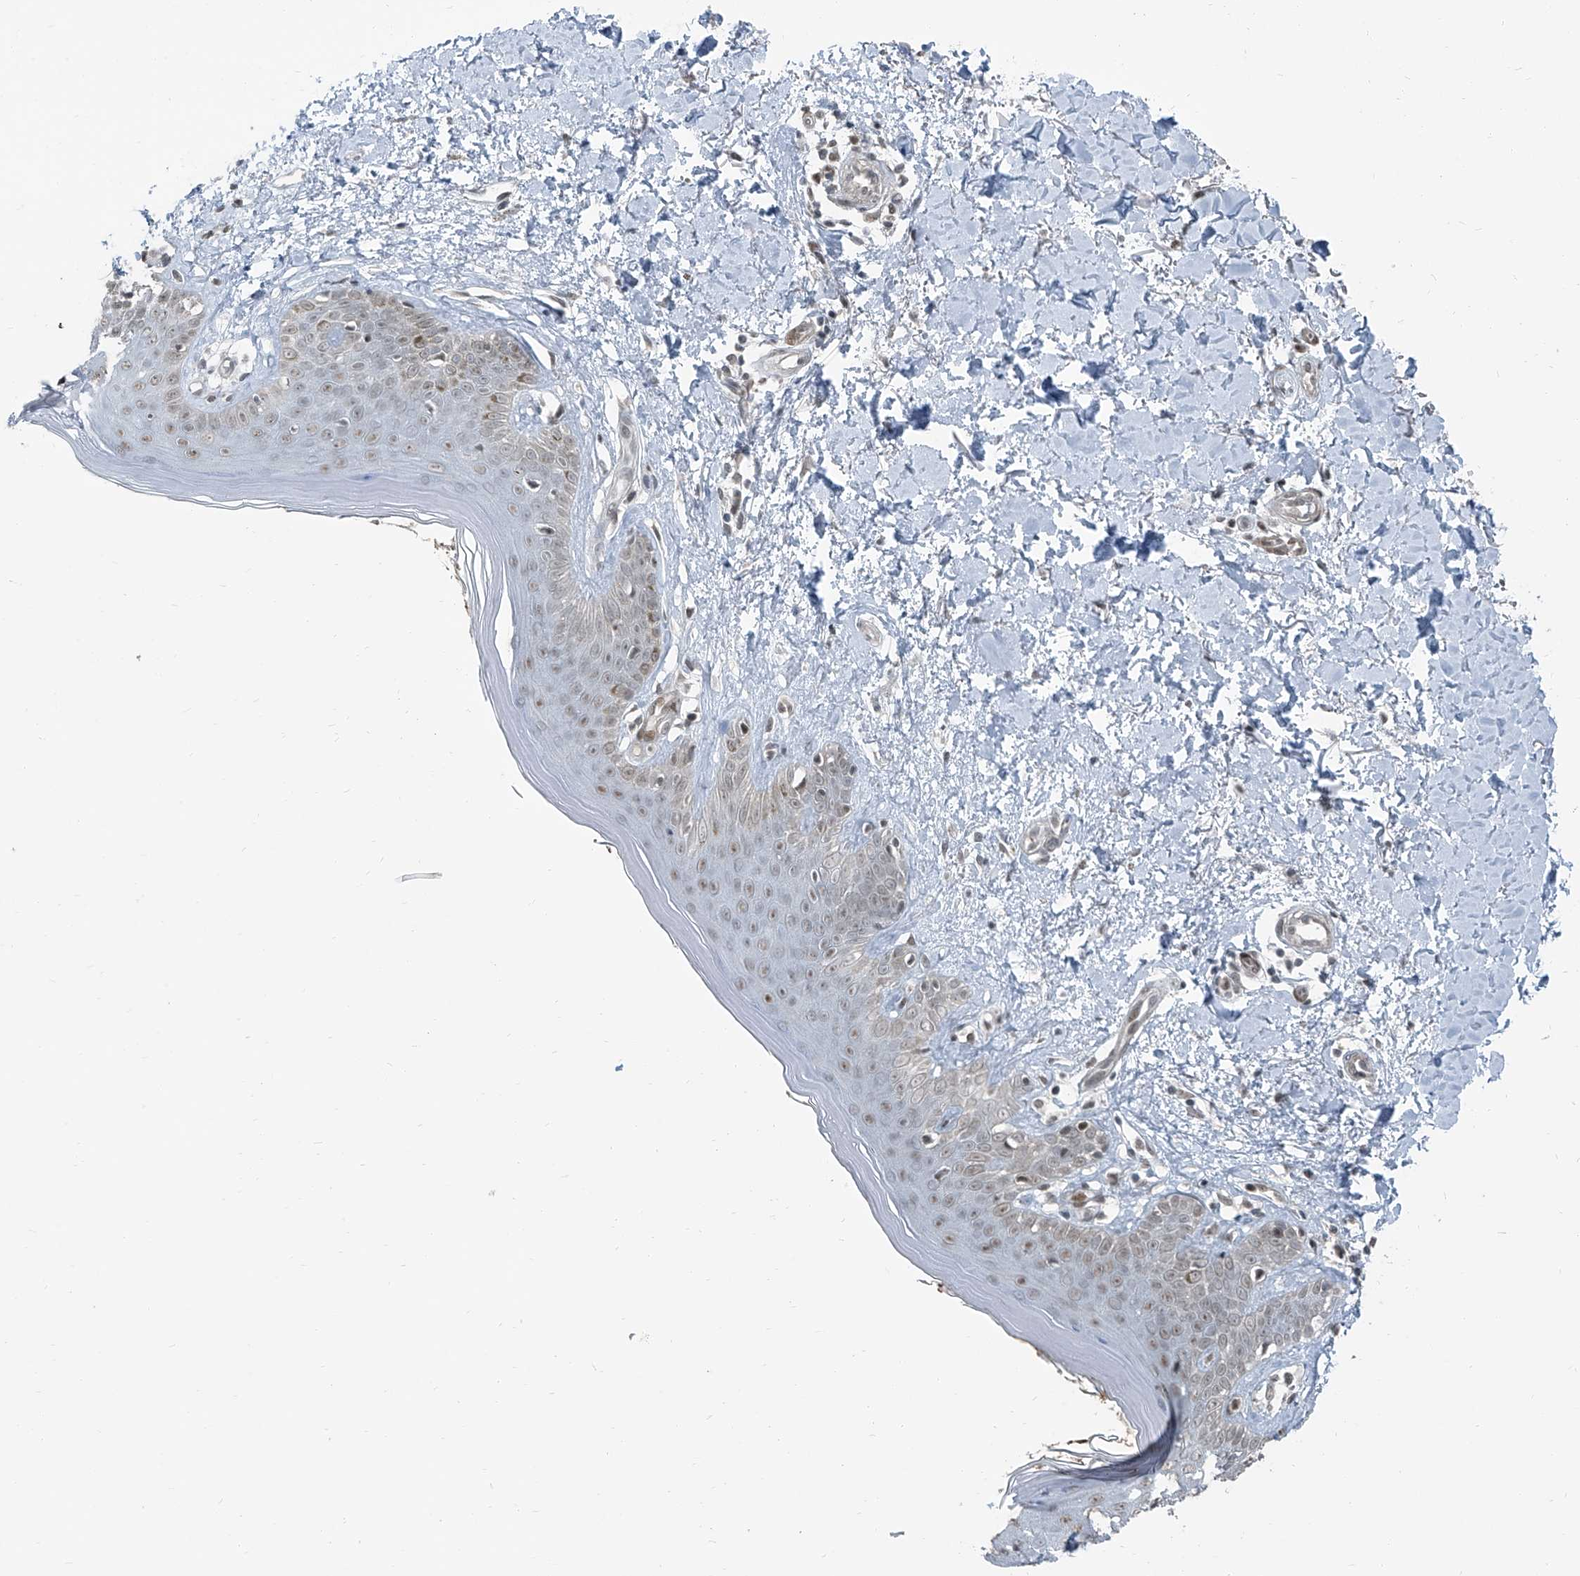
{"staining": {"intensity": "negative", "quantity": "none", "location": "none"}, "tissue": "skin", "cell_type": "Fibroblasts", "image_type": "normal", "snomed": [{"axis": "morphology", "description": "Normal tissue, NOS"}, {"axis": "topography", "description": "Skin"}], "caption": "Immunohistochemistry (IHC) micrograph of unremarkable skin: human skin stained with DAB (3,3'-diaminobenzidine) exhibits no significant protein staining in fibroblasts. Nuclei are stained in blue.", "gene": "ZNF570", "patient": {"sex": "female", "age": 64}}